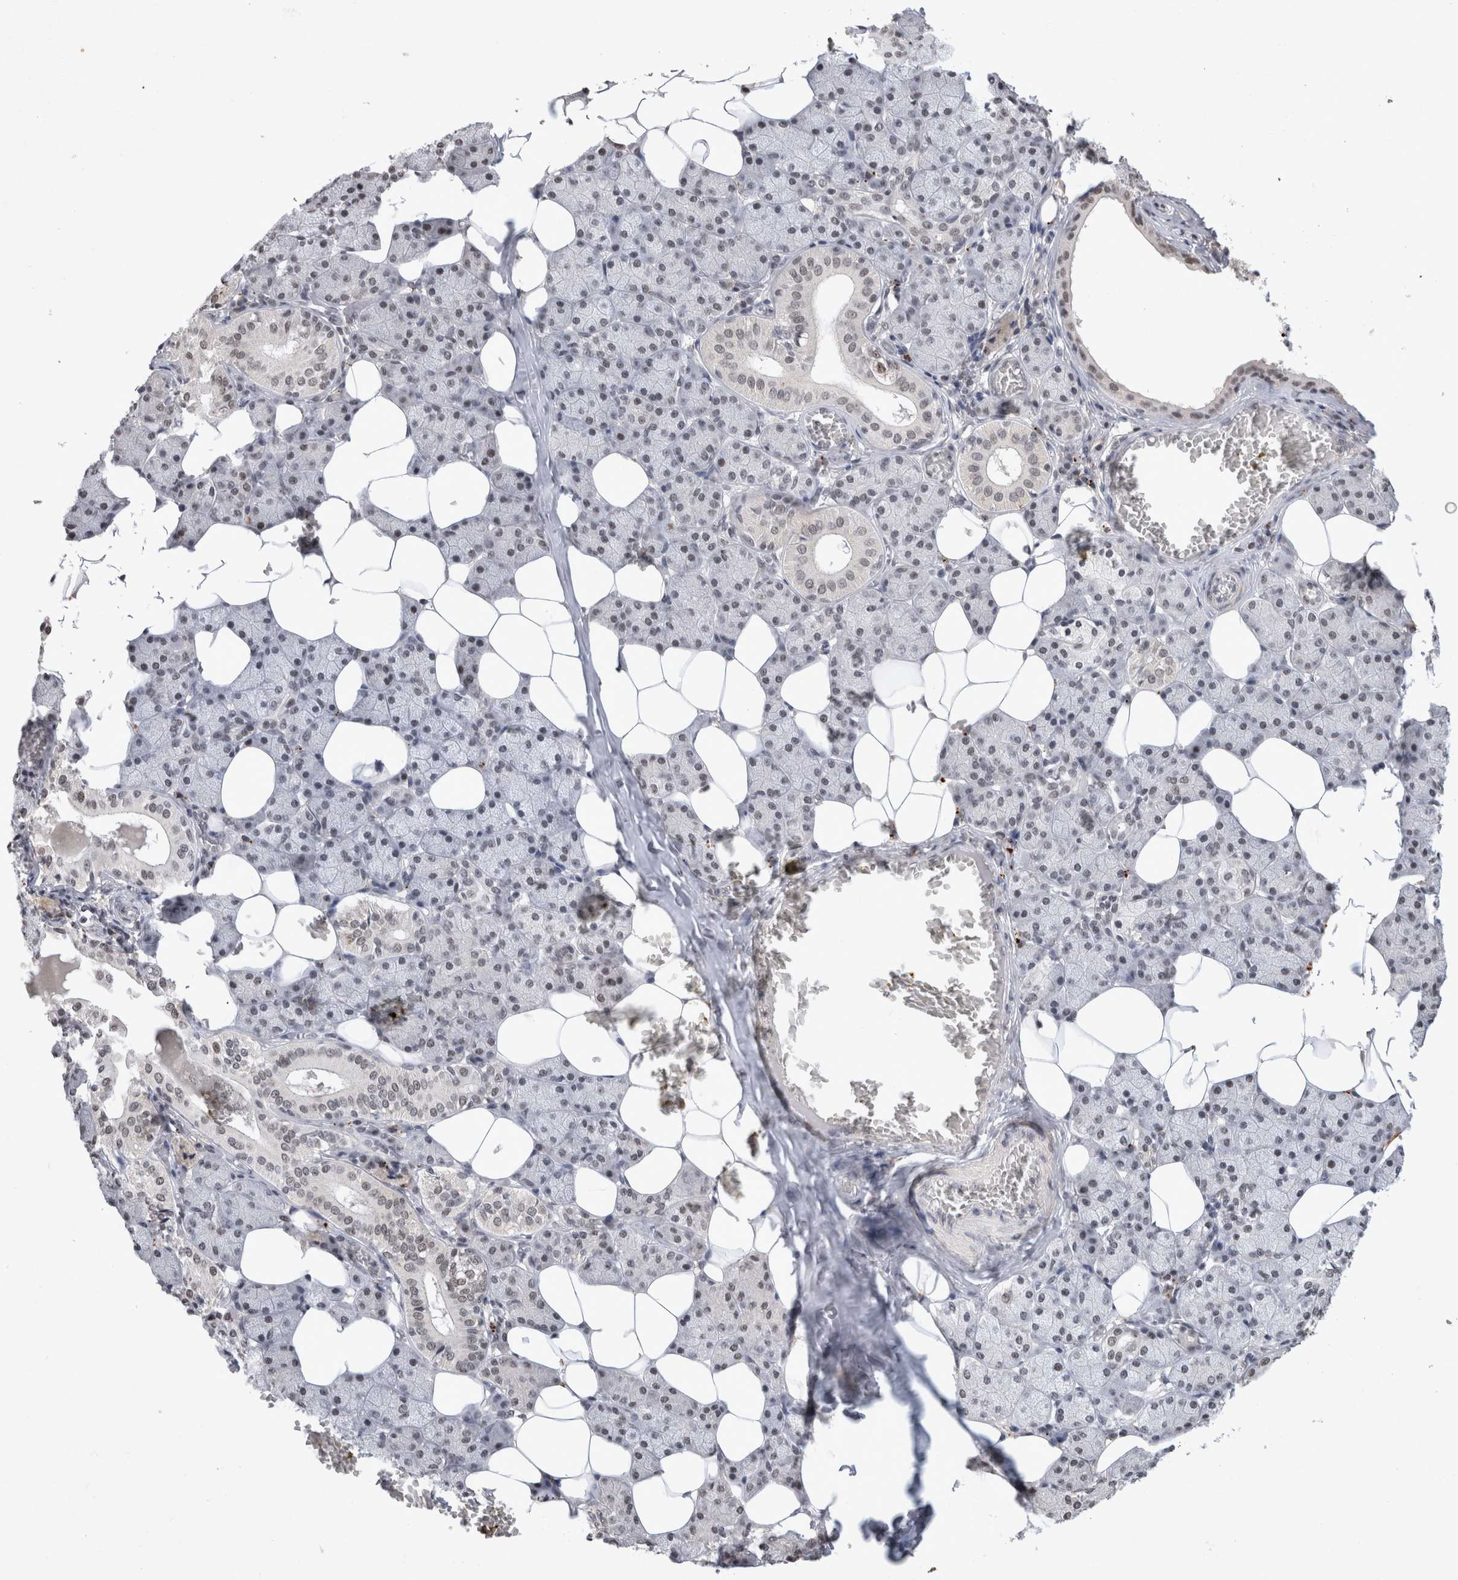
{"staining": {"intensity": "weak", "quantity": "25%-75%", "location": "nuclear"}, "tissue": "salivary gland", "cell_type": "Glandular cells", "image_type": "normal", "snomed": [{"axis": "morphology", "description": "Normal tissue, NOS"}, {"axis": "topography", "description": "Salivary gland"}], "caption": "DAB (3,3'-diaminobenzidine) immunohistochemical staining of unremarkable salivary gland displays weak nuclear protein expression in approximately 25%-75% of glandular cells. (DAB (3,3'-diaminobenzidine) = brown stain, brightfield microscopy at high magnification).", "gene": "XRCC5", "patient": {"sex": "female", "age": 33}}